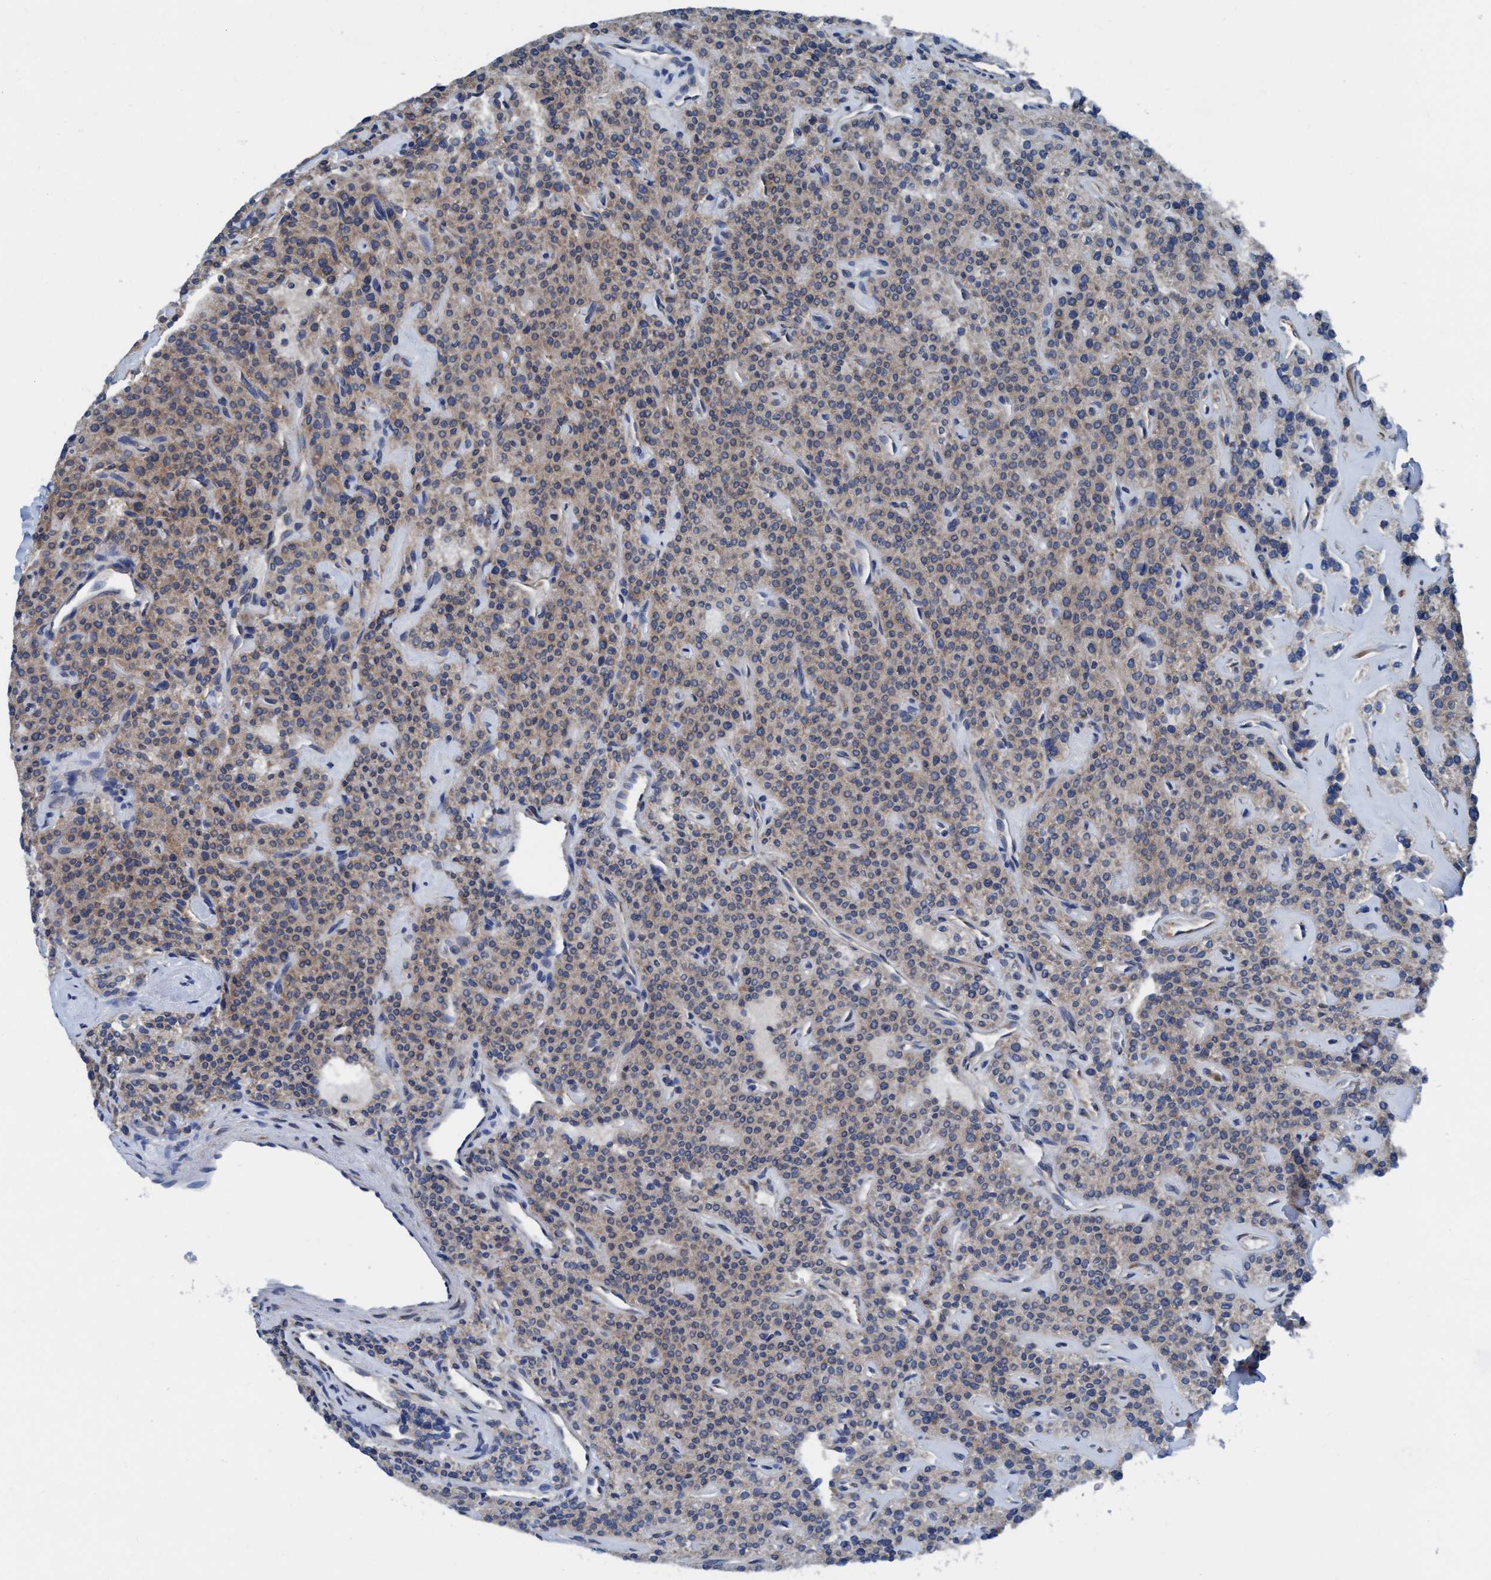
{"staining": {"intensity": "moderate", "quantity": ">75%", "location": "cytoplasmic/membranous"}, "tissue": "parathyroid gland", "cell_type": "Glandular cells", "image_type": "normal", "snomed": [{"axis": "morphology", "description": "Normal tissue, NOS"}, {"axis": "topography", "description": "Parathyroid gland"}], "caption": "Moderate cytoplasmic/membranous protein expression is appreciated in about >75% of glandular cells in parathyroid gland. The staining was performed using DAB to visualize the protein expression in brown, while the nuclei were stained in blue with hematoxylin (Magnification: 20x).", "gene": "NMT1", "patient": {"sex": "male", "age": 46}}